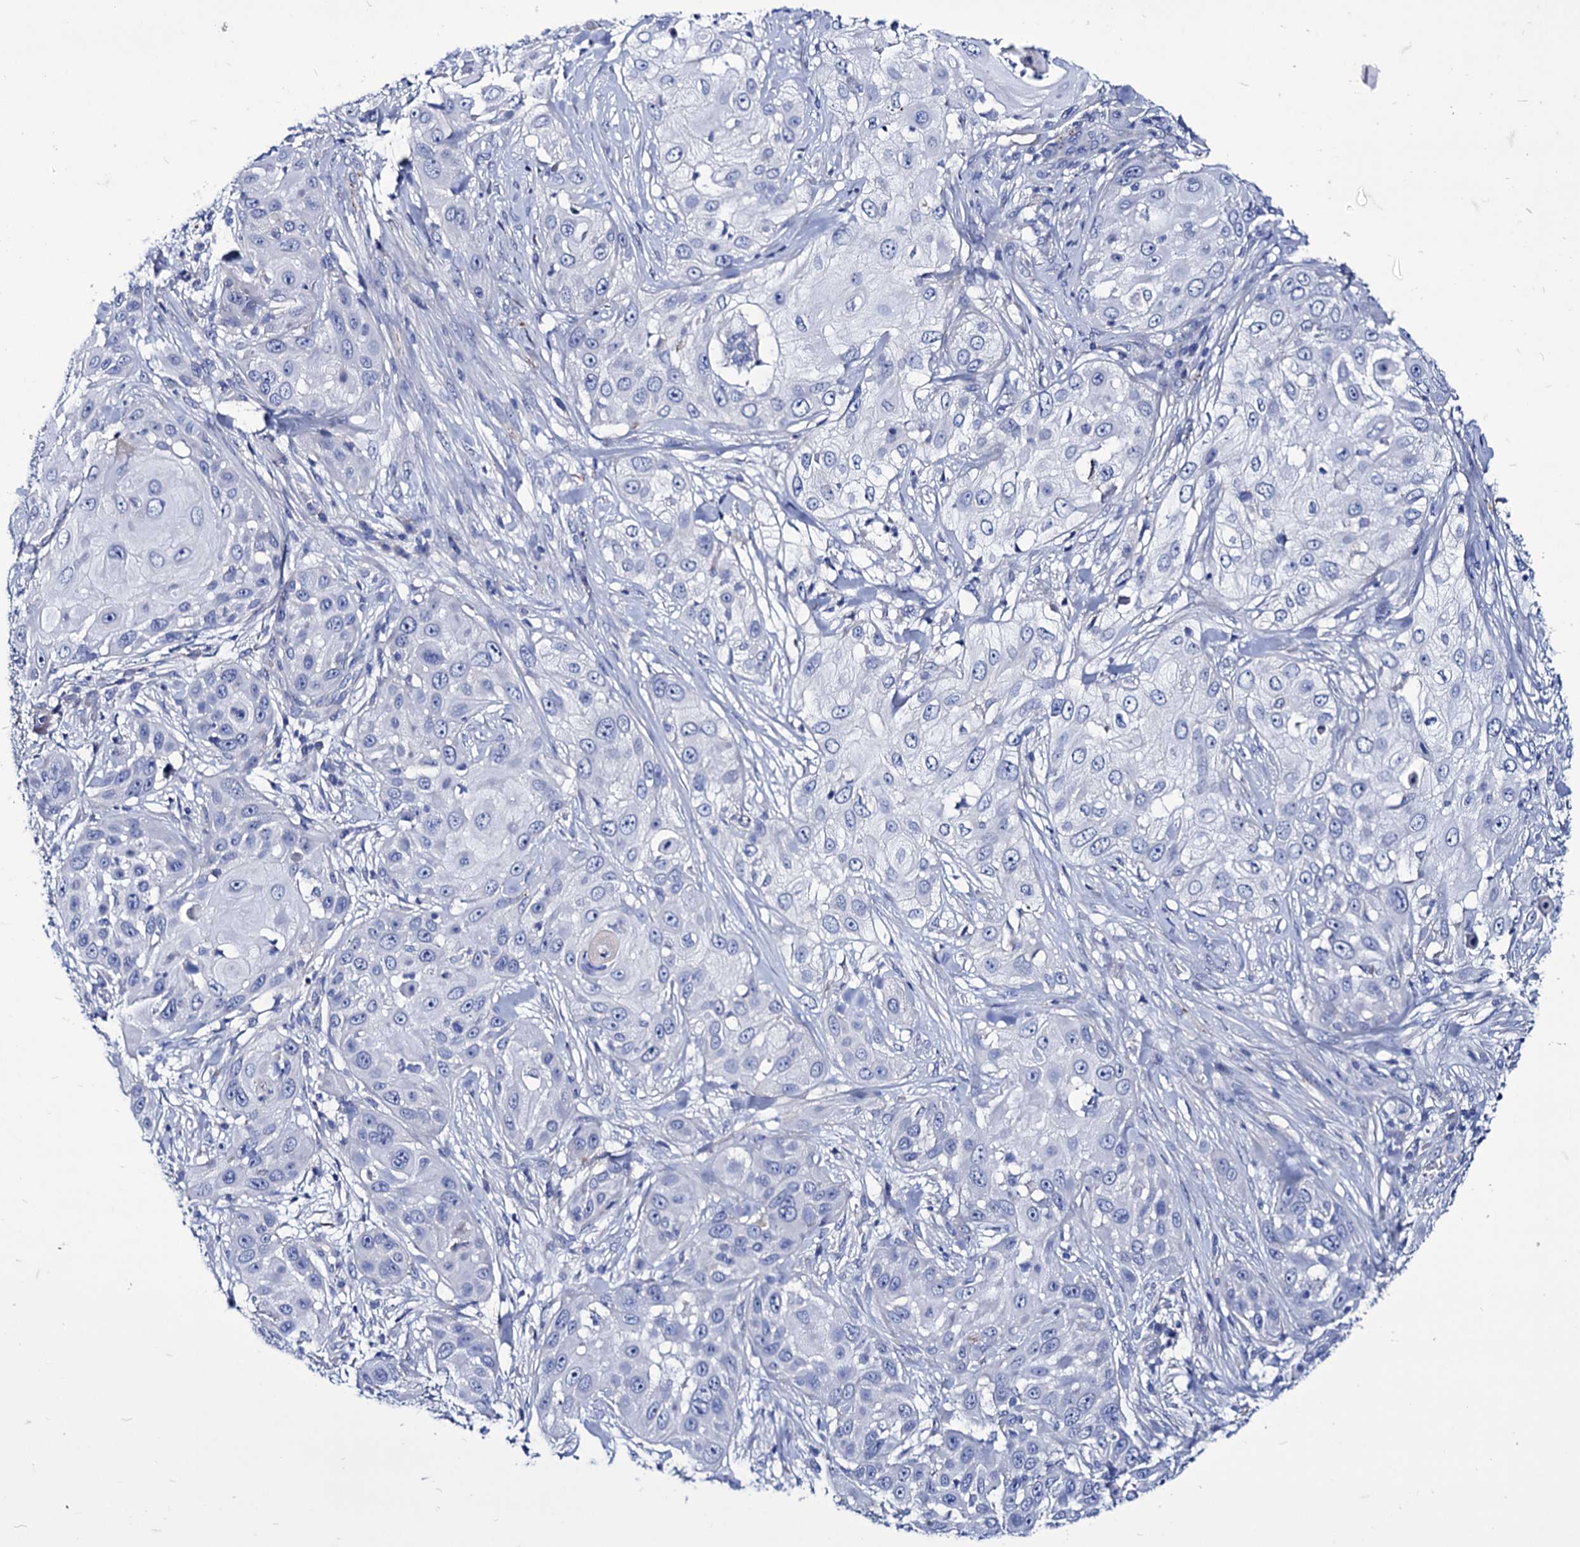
{"staining": {"intensity": "negative", "quantity": "none", "location": "none"}, "tissue": "skin cancer", "cell_type": "Tumor cells", "image_type": "cancer", "snomed": [{"axis": "morphology", "description": "Squamous cell carcinoma, NOS"}, {"axis": "topography", "description": "Skin"}], "caption": "Immunohistochemistry histopathology image of skin squamous cell carcinoma stained for a protein (brown), which displays no staining in tumor cells.", "gene": "AXL", "patient": {"sex": "female", "age": 44}}